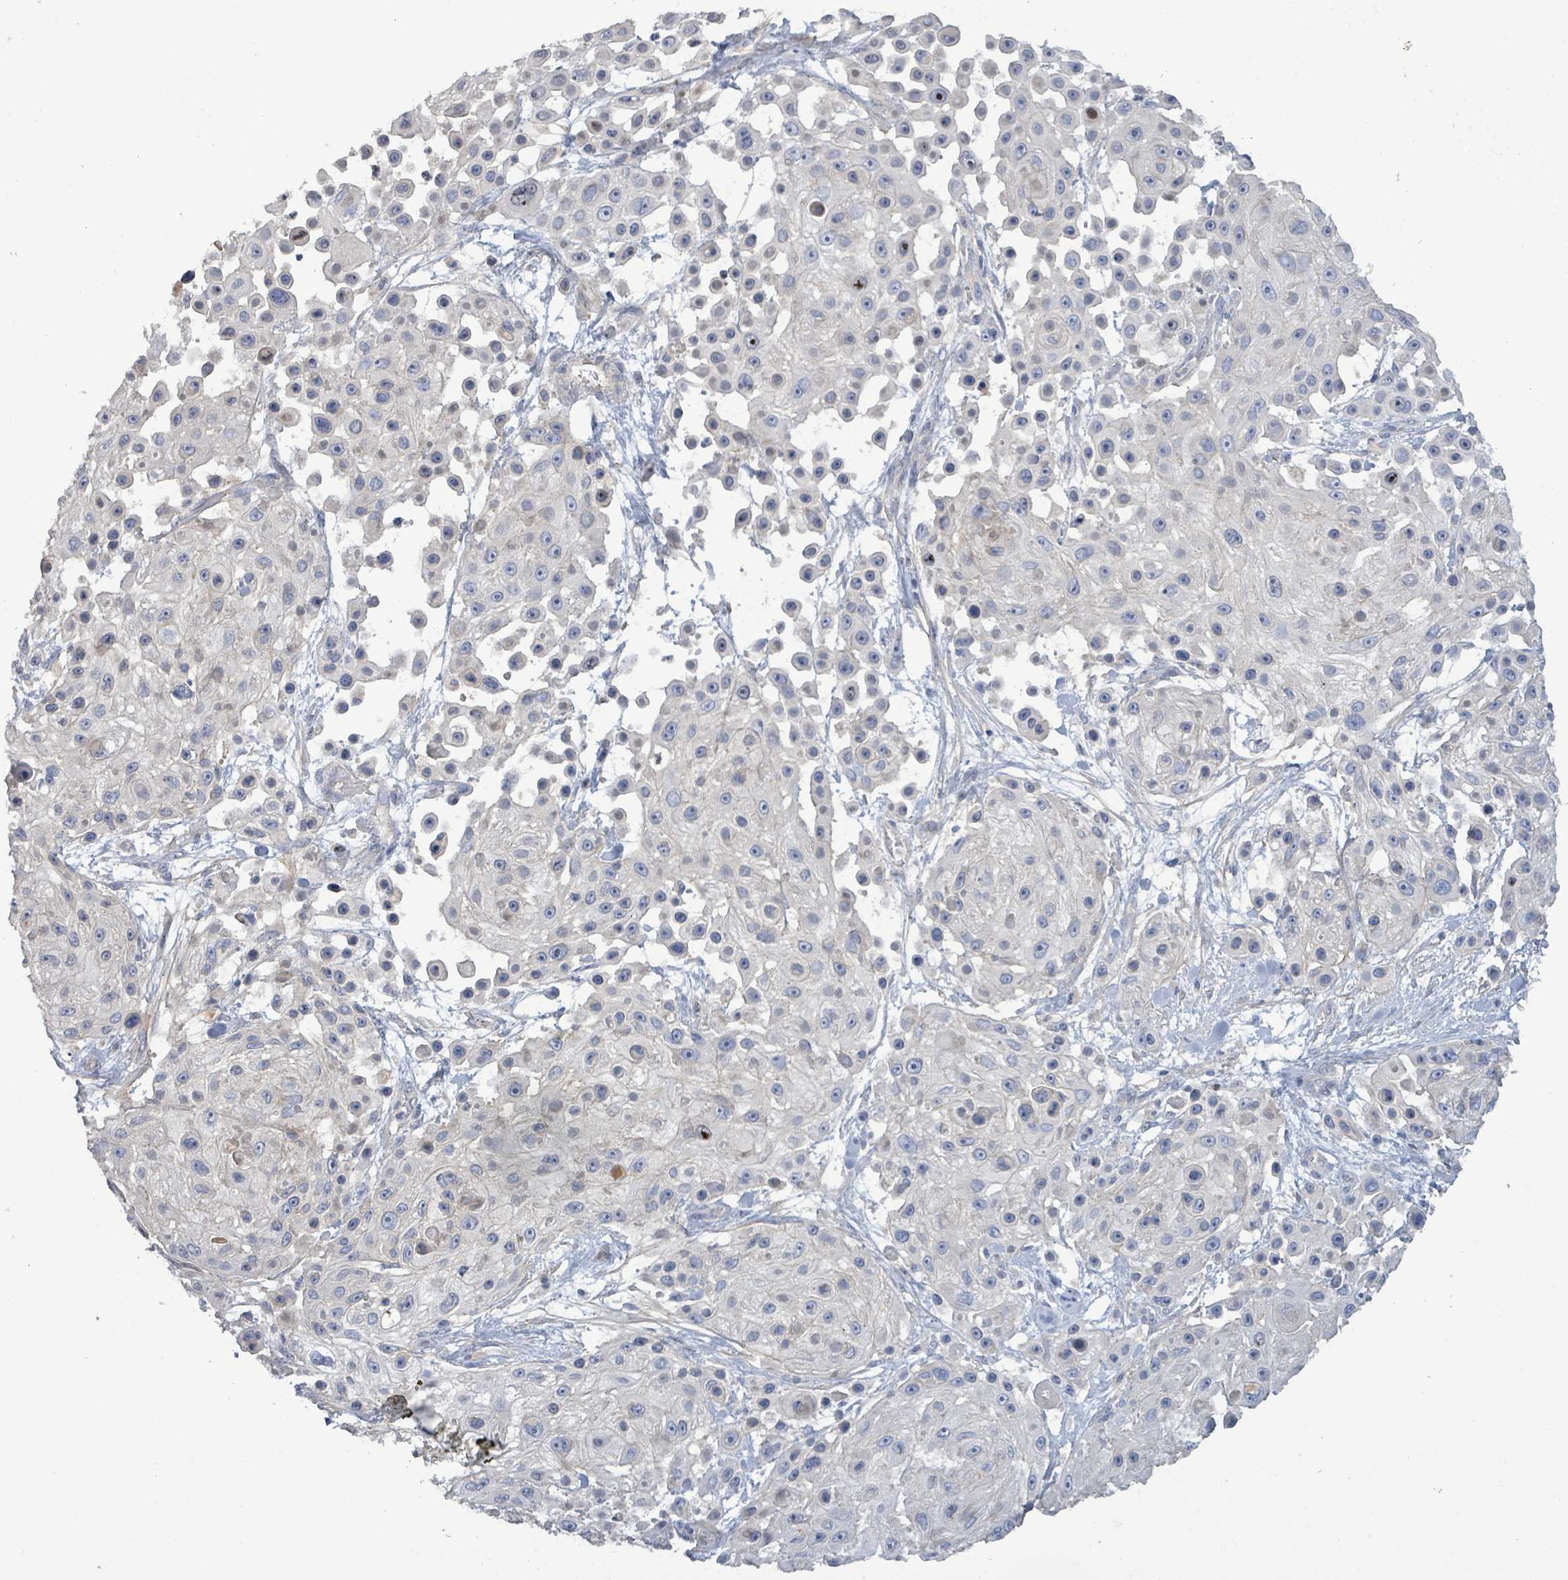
{"staining": {"intensity": "negative", "quantity": "none", "location": "none"}, "tissue": "skin cancer", "cell_type": "Tumor cells", "image_type": "cancer", "snomed": [{"axis": "morphology", "description": "Squamous cell carcinoma, NOS"}, {"axis": "topography", "description": "Skin"}], "caption": "Tumor cells show no significant expression in skin cancer.", "gene": "KRAS", "patient": {"sex": "male", "age": 67}}